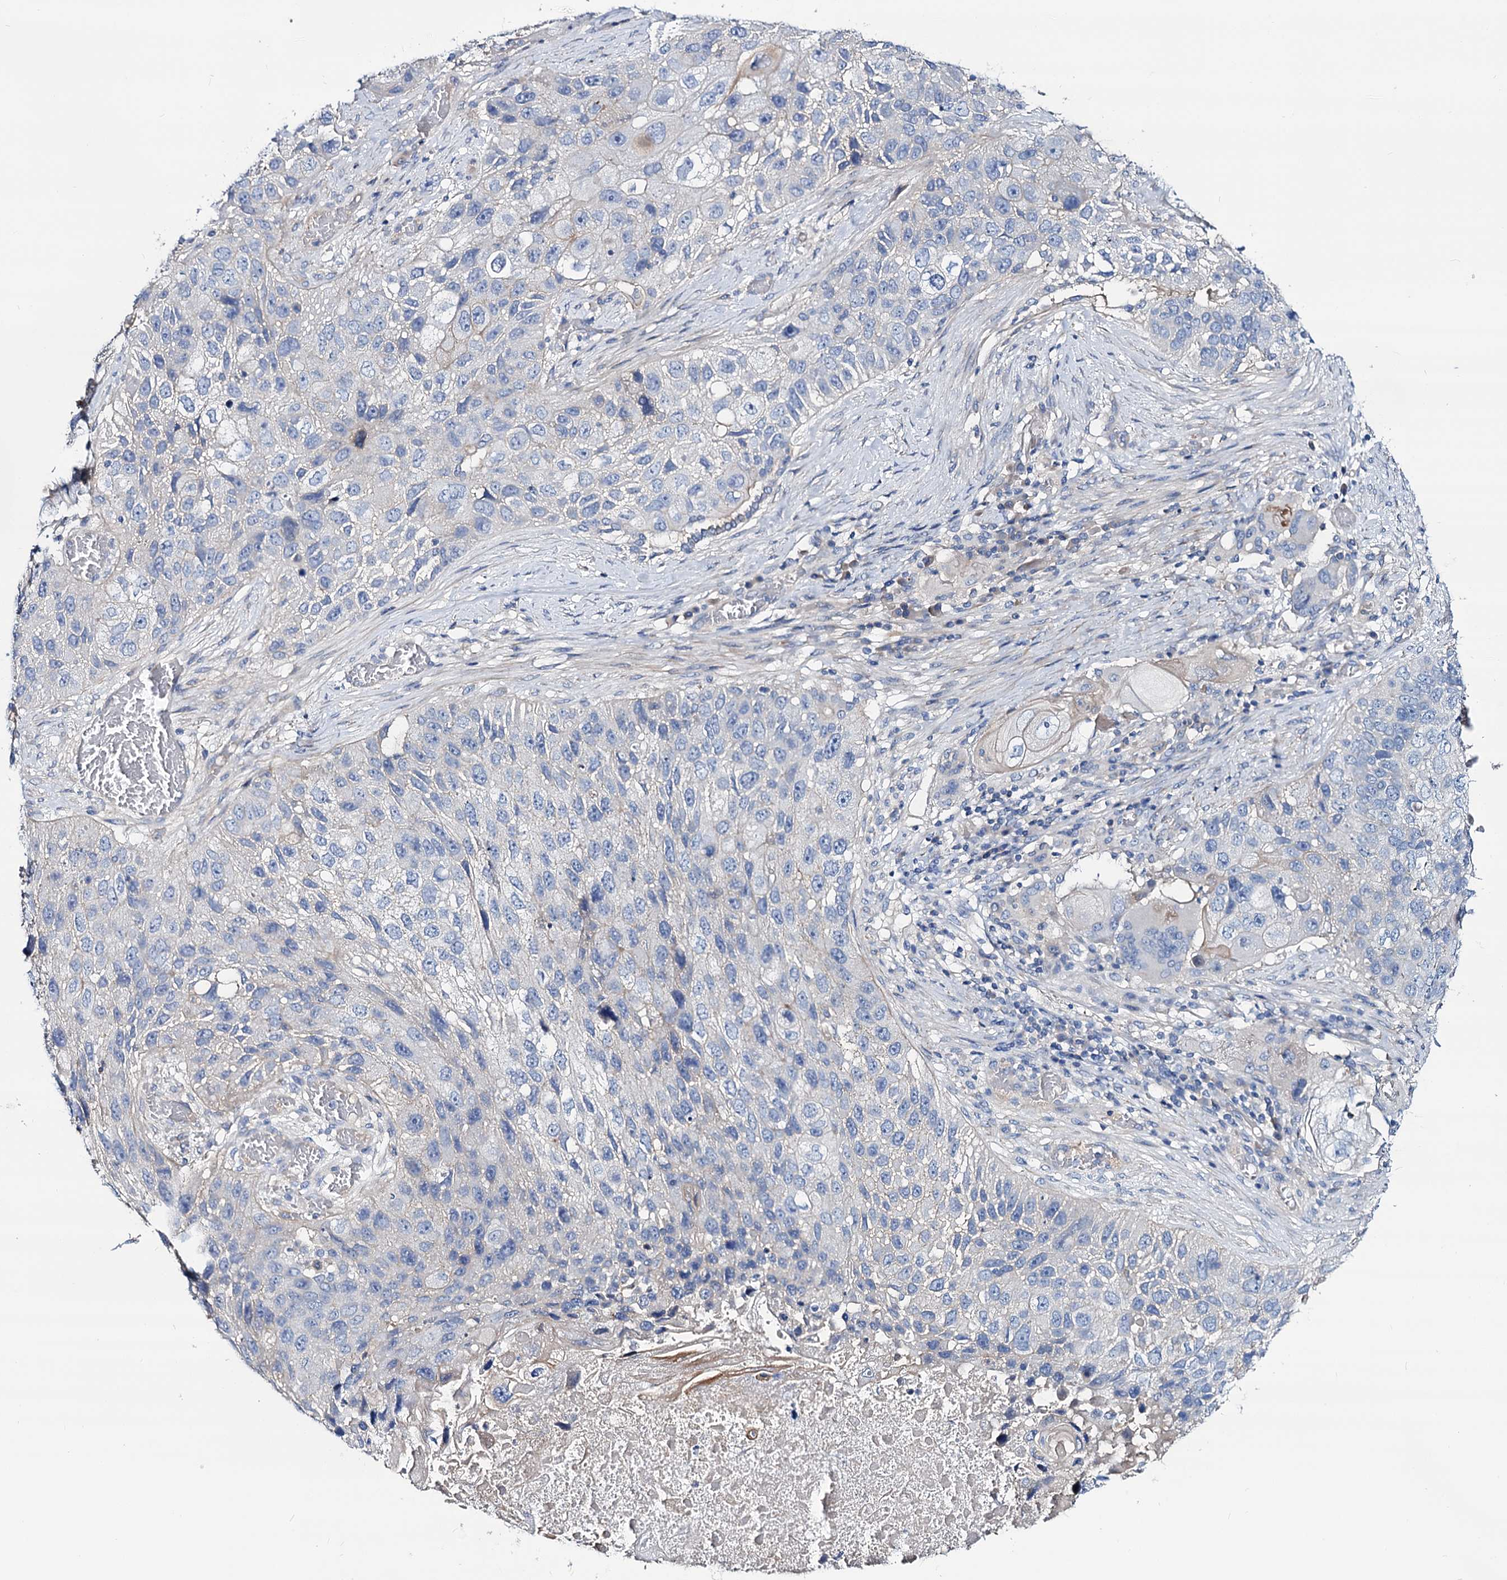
{"staining": {"intensity": "negative", "quantity": "none", "location": "none"}, "tissue": "lung cancer", "cell_type": "Tumor cells", "image_type": "cancer", "snomed": [{"axis": "morphology", "description": "Squamous cell carcinoma, NOS"}, {"axis": "topography", "description": "Lung"}], "caption": "This is an immunohistochemistry histopathology image of lung cancer. There is no expression in tumor cells.", "gene": "DYDC2", "patient": {"sex": "male", "age": 61}}